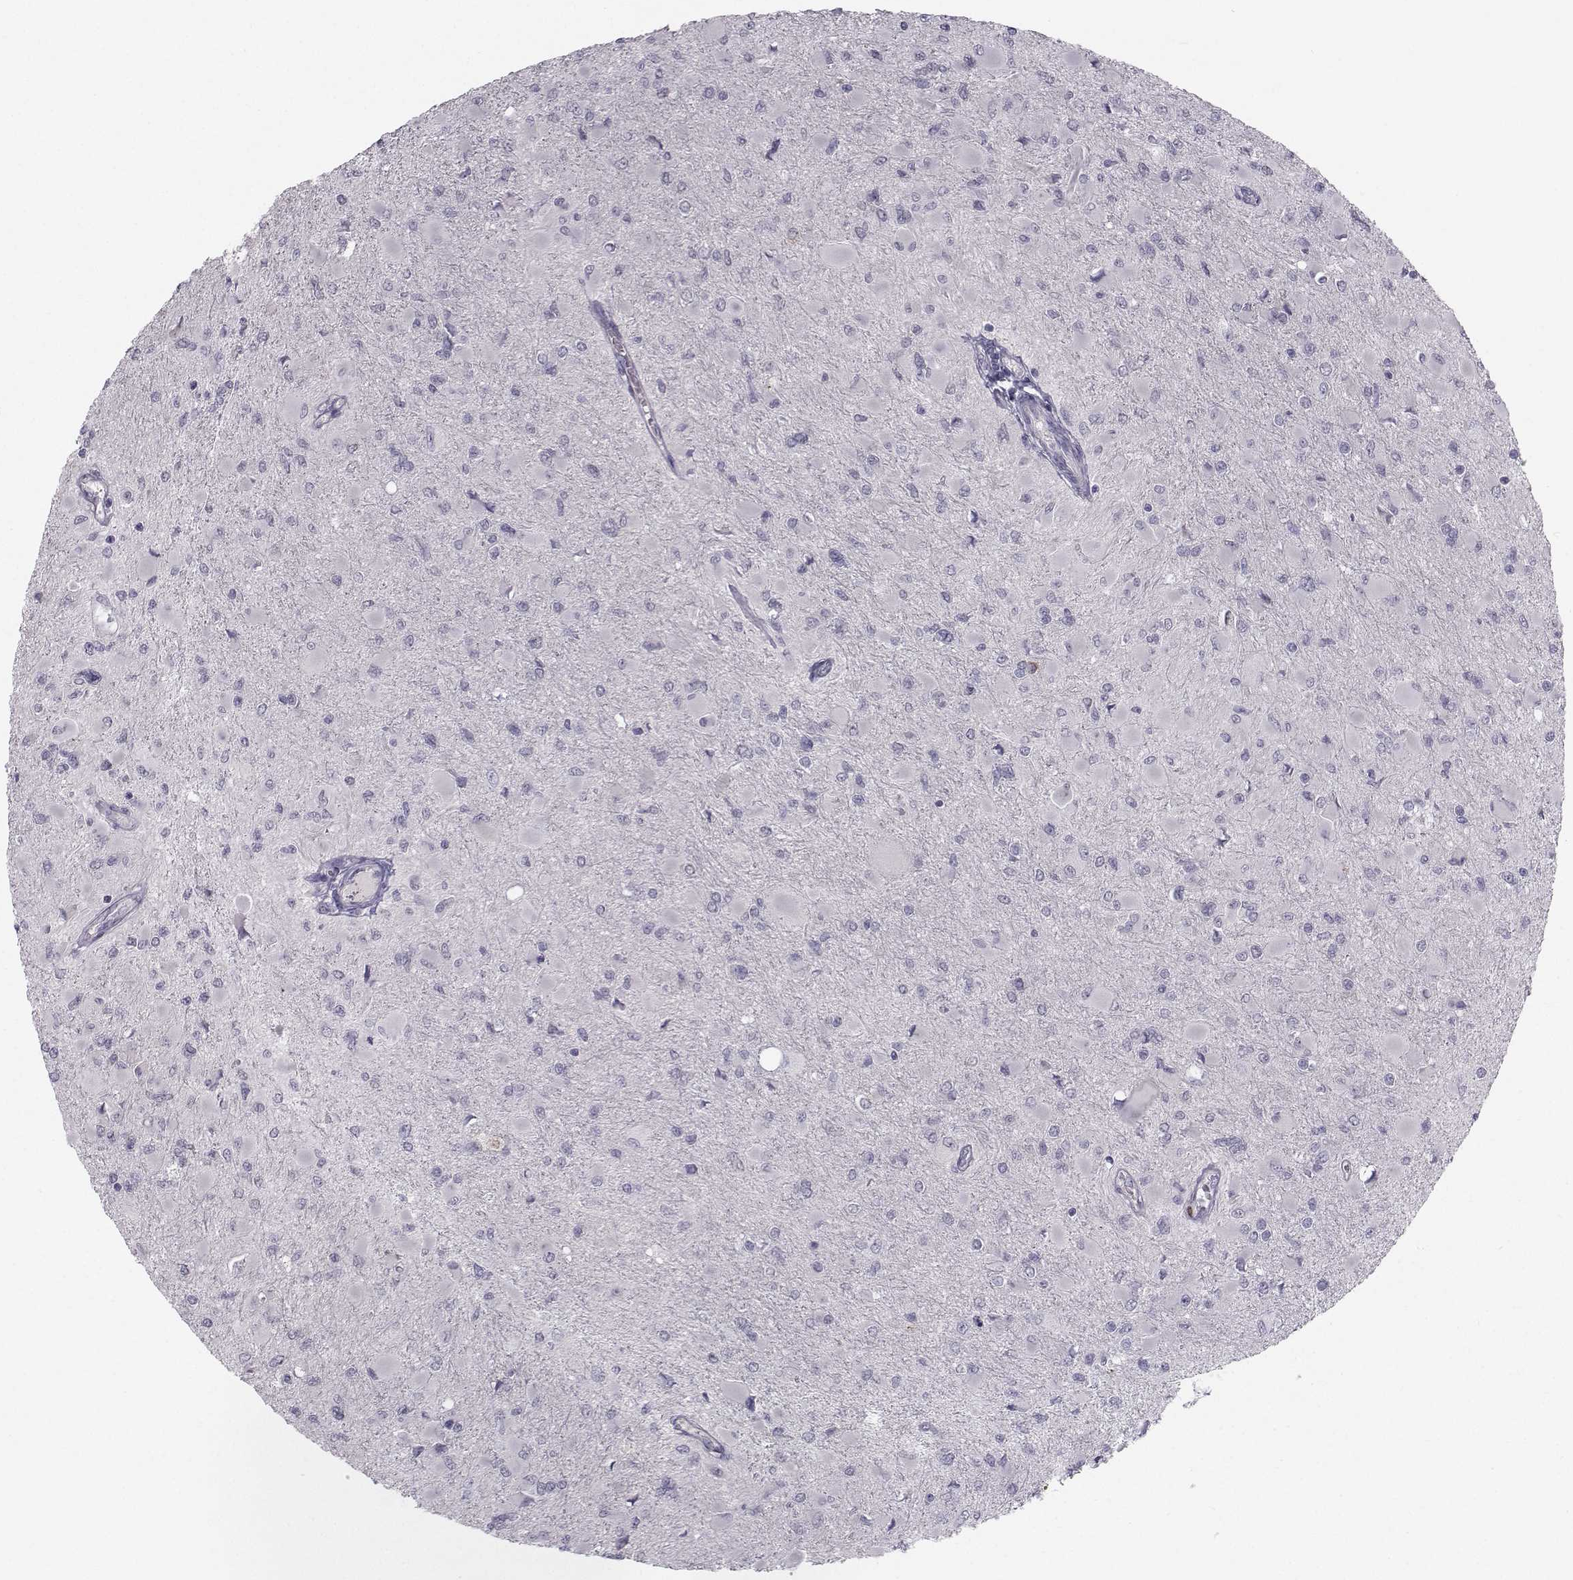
{"staining": {"intensity": "negative", "quantity": "none", "location": "none"}, "tissue": "glioma", "cell_type": "Tumor cells", "image_type": "cancer", "snomed": [{"axis": "morphology", "description": "Glioma, malignant, High grade"}, {"axis": "topography", "description": "Cerebral cortex"}], "caption": "The histopathology image shows no staining of tumor cells in high-grade glioma (malignant). (DAB (3,3'-diaminobenzidine) IHC with hematoxylin counter stain).", "gene": "LRP8", "patient": {"sex": "female", "age": 36}}